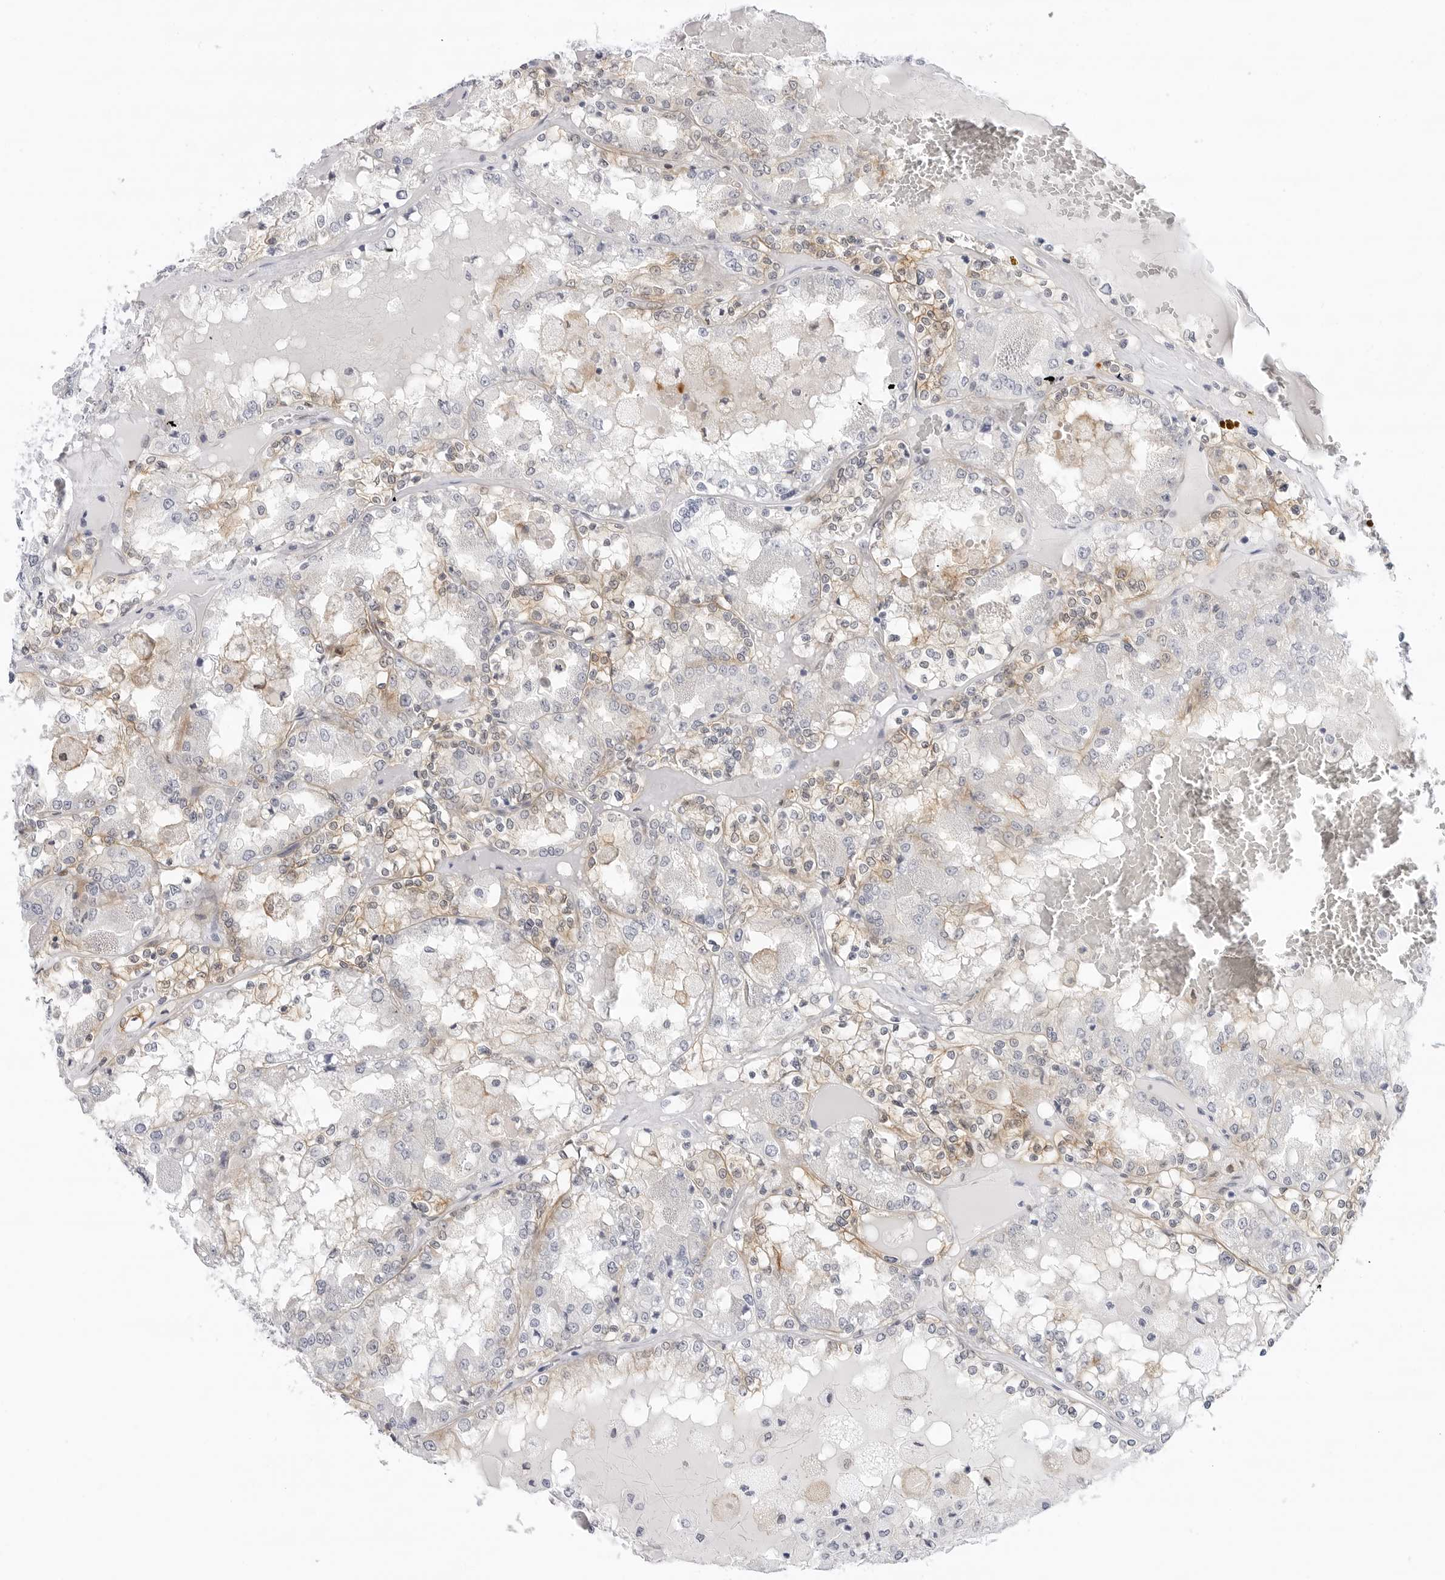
{"staining": {"intensity": "weak", "quantity": "25%-75%", "location": "cytoplasmic/membranous"}, "tissue": "renal cancer", "cell_type": "Tumor cells", "image_type": "cancer", "snomed": [{"axis": "morphology", "description": "Adenocarcinoma, NOS"}, {"axis": "topography", "description": "Kidney"}], "caption": "A high-resolution image shows immunohistochemistry staining of renal adenocarcinoma, which displays weak cytoplasmic/membranous expression in approximately 25%-75% of tumor cells.", "gene": "SLC19A1", "patient": {"sex": "female", "age": 56}}